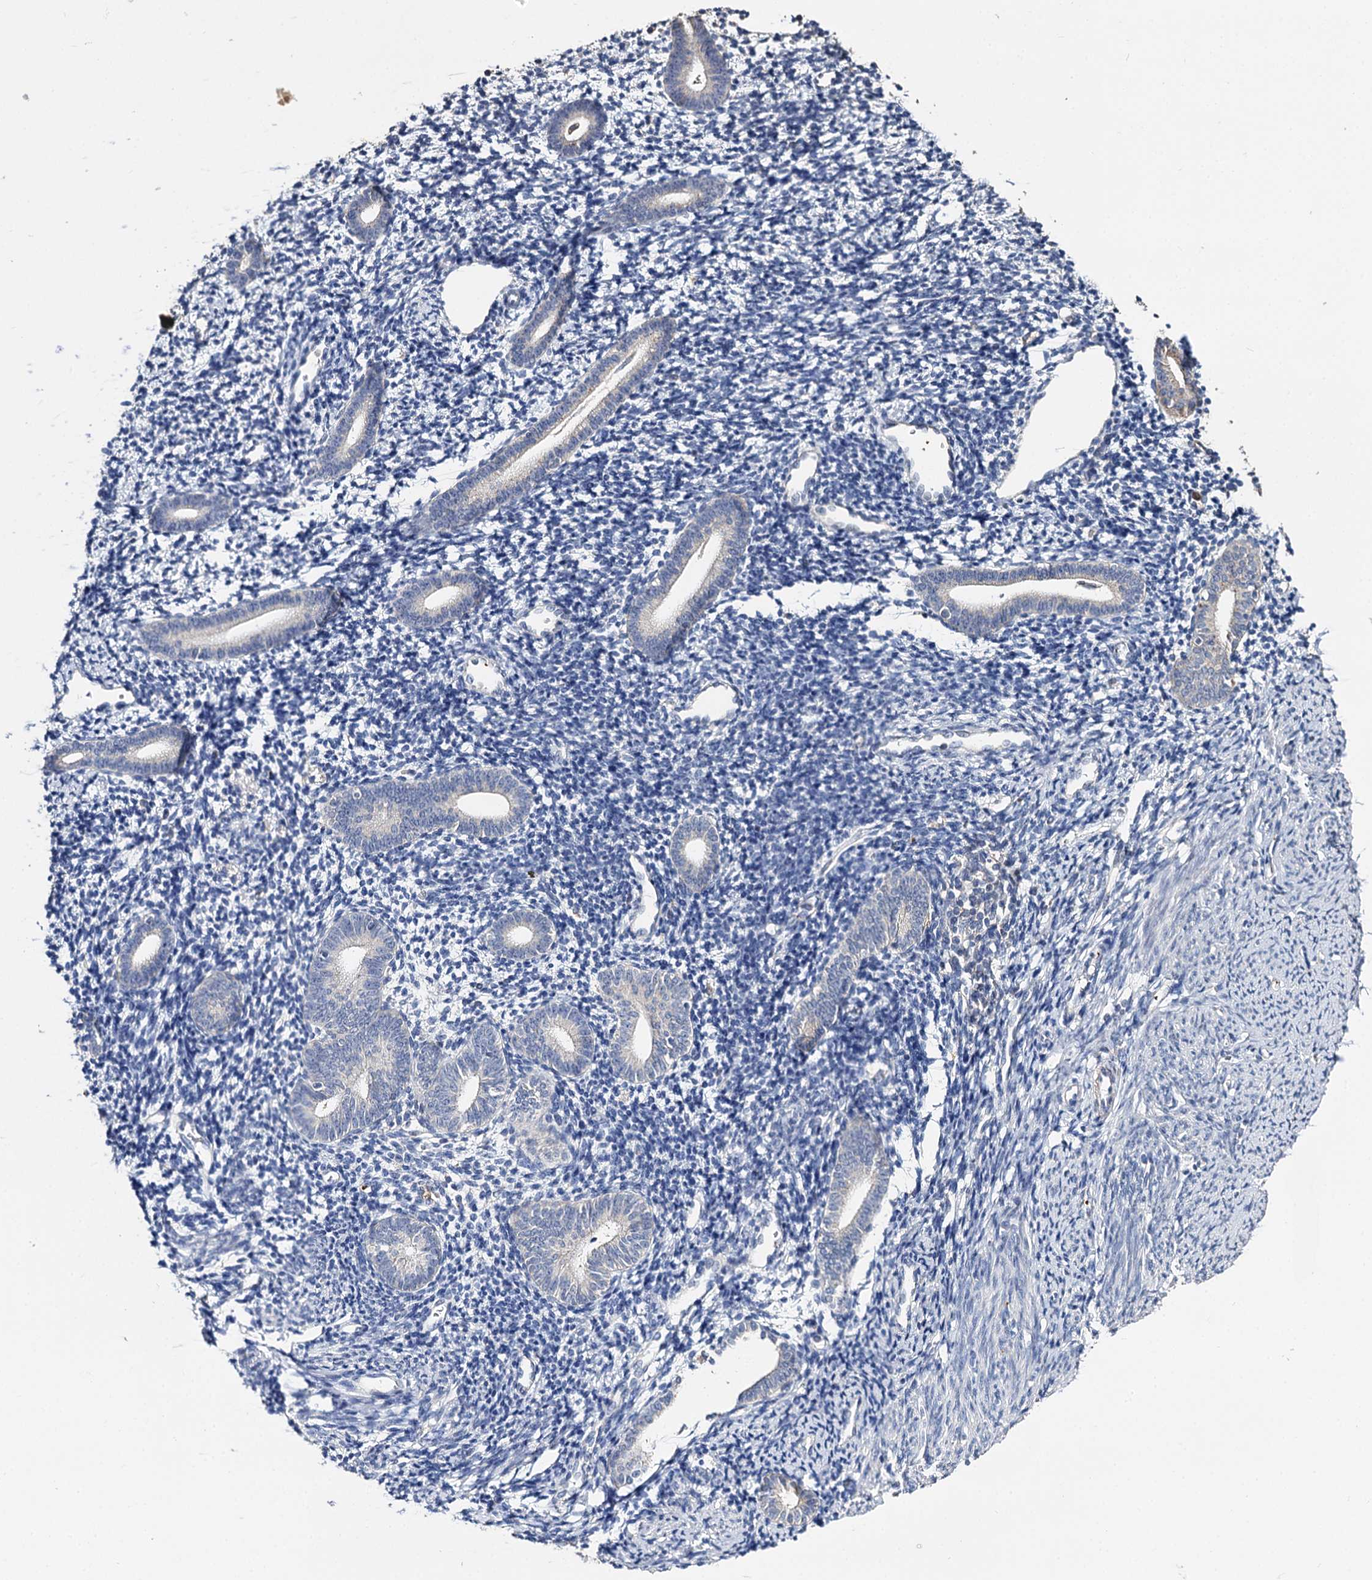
{"staining": {"intensity": "negative", "quantity": "none", "location": "none"}, "tissue": "endometrium", "cell_type": "Cells in endometrial stroma", "image_type": "normal", "snomed": [{"axis": "morphology", "description": "Normal tissue, NOS"}, {"axis": "topography", "description": "Endometrium"}], "caption": "High power microscopy histopathology image of an immunohistochemistry (IHC) image of normal endometrium, revealing no significant expression in cells in endometrial stroma.", "gene": "DNAH6", "patient": {"sex": "female", "age": 56}}